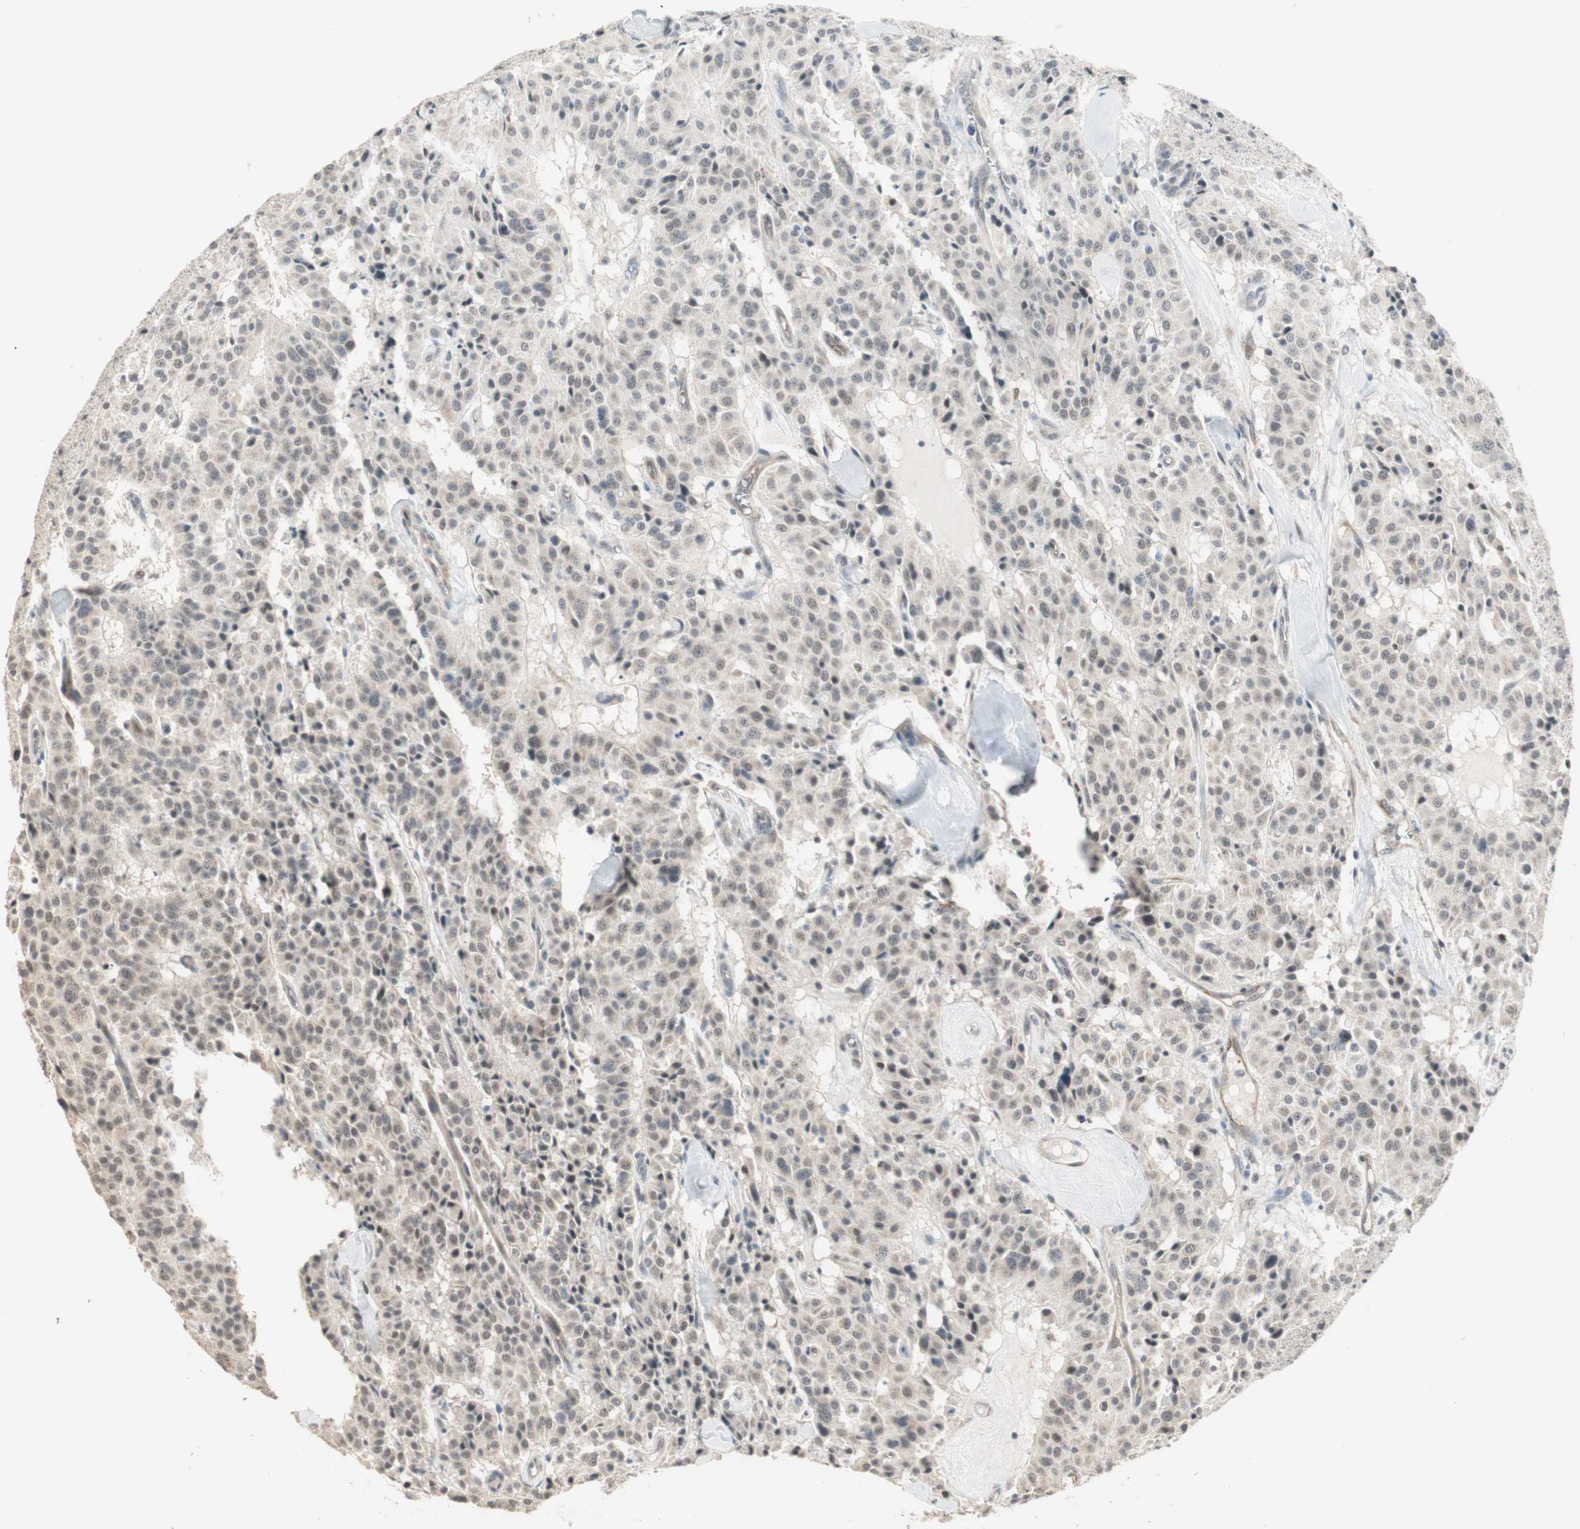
{"staining": {"intensity": "weak", "quantity": "25%-75%", "location": "cytoplasmic/membranous"}, "tissue": "carcinoid", "cell_type": "Tumor cells", "image_type": "cancer", "snomed": [{"axis": "morphology", "description": "Carcinoid, malignant, NOS"}, {"axis": "topography", "description": "Lung"}], "caption": "The immunohistochemical stain labels weak cytoplasmic/membranous positivity in tumor cells of malignant carcinoid tissue.", "gene": "TASOR", "patient": {"sex": "male", "age": 30}}